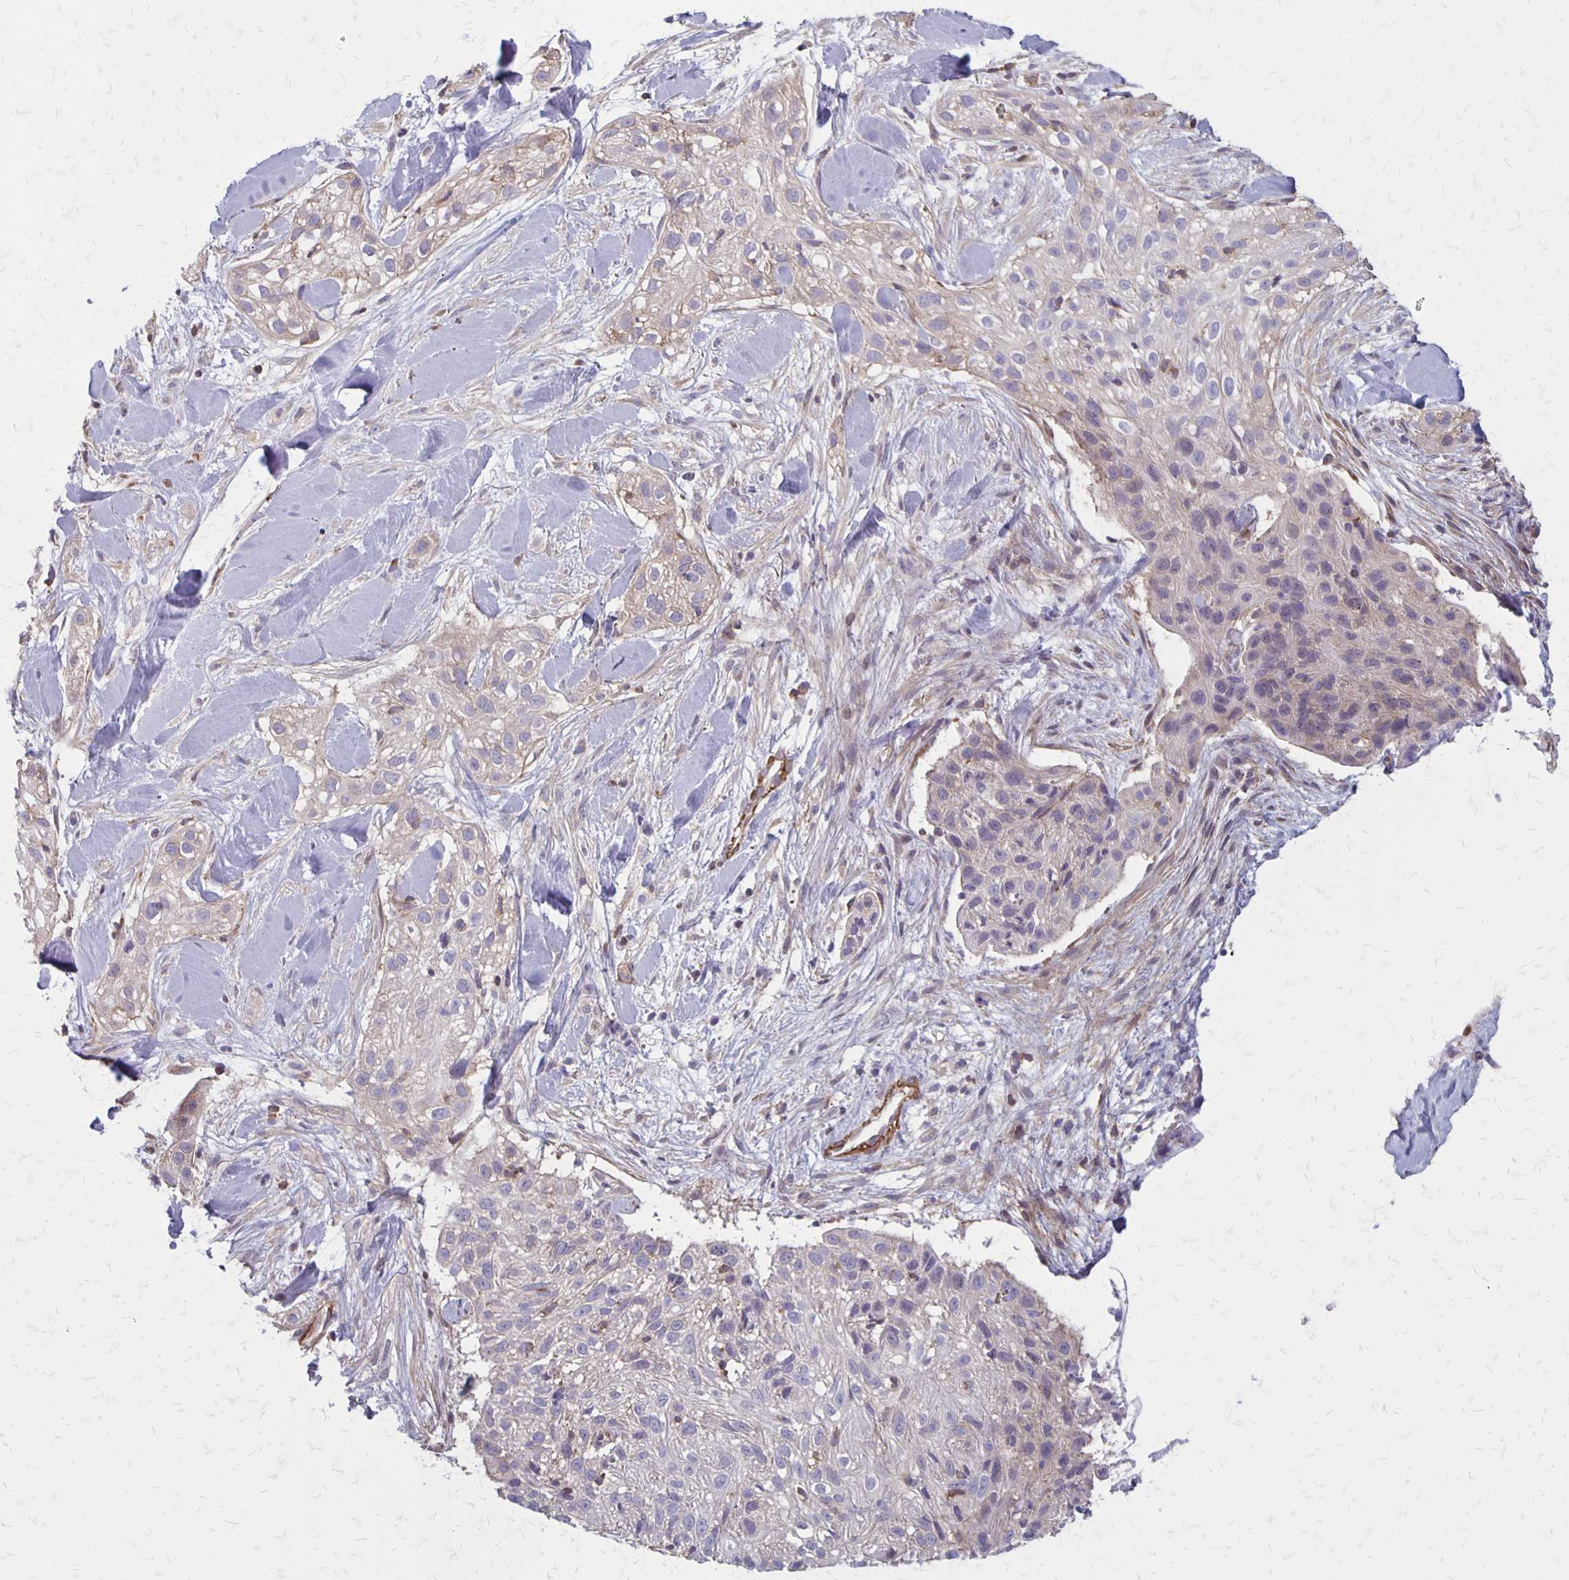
{"staining": {"intensity": "negative", "quantity": "none", "location": "none"}, "tissue": "skin cancer", "cell_type": "Tumor cells", "image_type": "cancer", "snomed": [{"axis": "morphology", "description": "Squamous cell carcinoma, NOS"}, {"axis": "topography", "description": "Skin"}], "caption": "A high-resolution image shows immunohistochemistry staining of skin cancer (squamous cell carcinoma), which demonstrates no significant staining in tumor cells.", "gene": "SEPTIN5", "patient": {"sex": "male", "age": 82}}